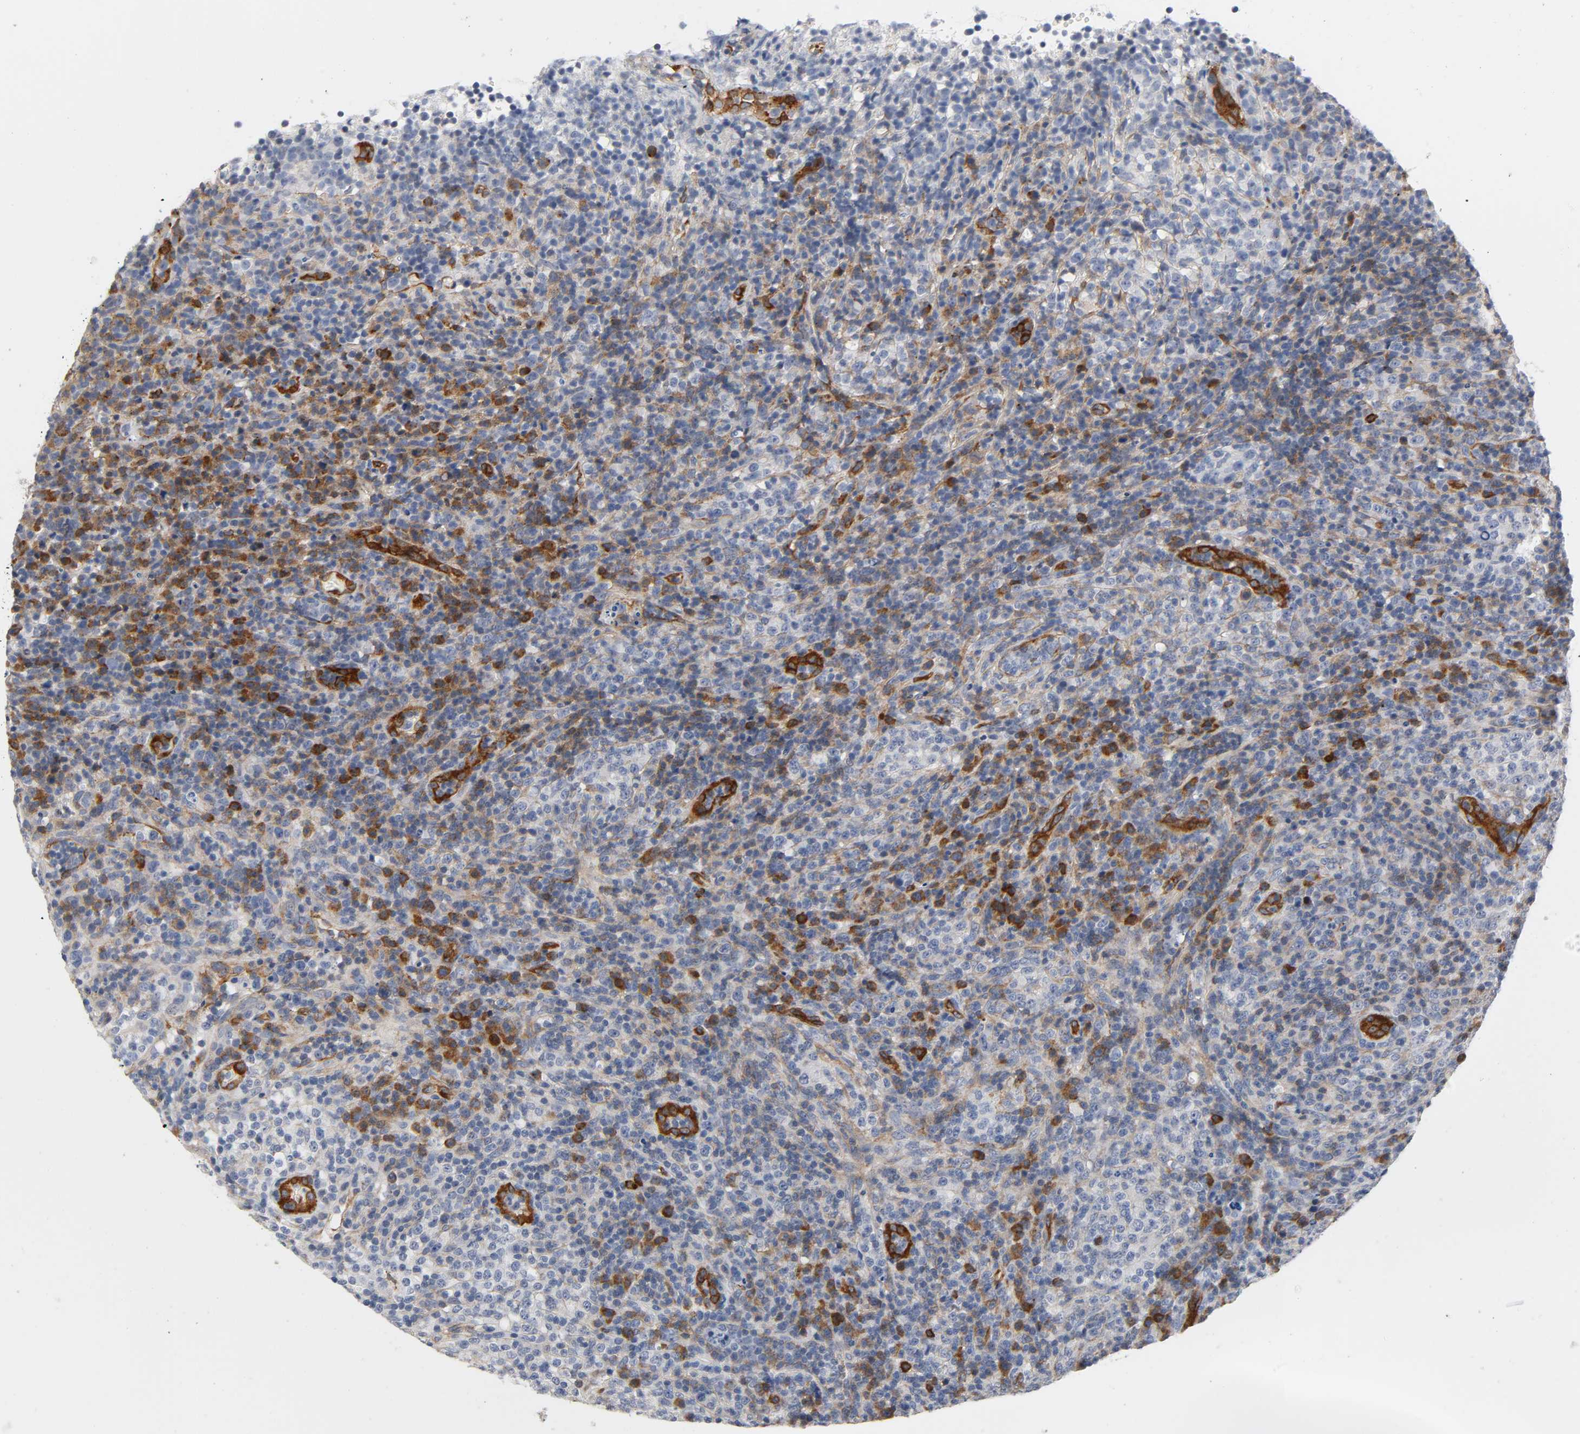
{"staining": {"intensity": "moderate", "quantity": "<25%", "location": "cytoplasmic/membranous"}, "tissue": "lymphoma", "cell_type": "Tumor cells", "image_type": "cancer", "snomed": [{"axis": "morphology", "description": "Malignant lymphoma, non-Hodgkin's type, High grade"}, {"axis": "topography", "description": "Lymph node"}], "caption": "Immunohistochemistry (IHC) image of neoplastic tissue: human malignant lymphoma, non-Hodgkin's type (high-grade) stained using IHC shows low levels of moderate protein expression localized specifically in the cytoplasmic/membranous of tumor cells, appearing as a cytoplasmic/membranous brown color.", "gene": "CD2AP", "patient": {"sex": "female", "age": 76}}